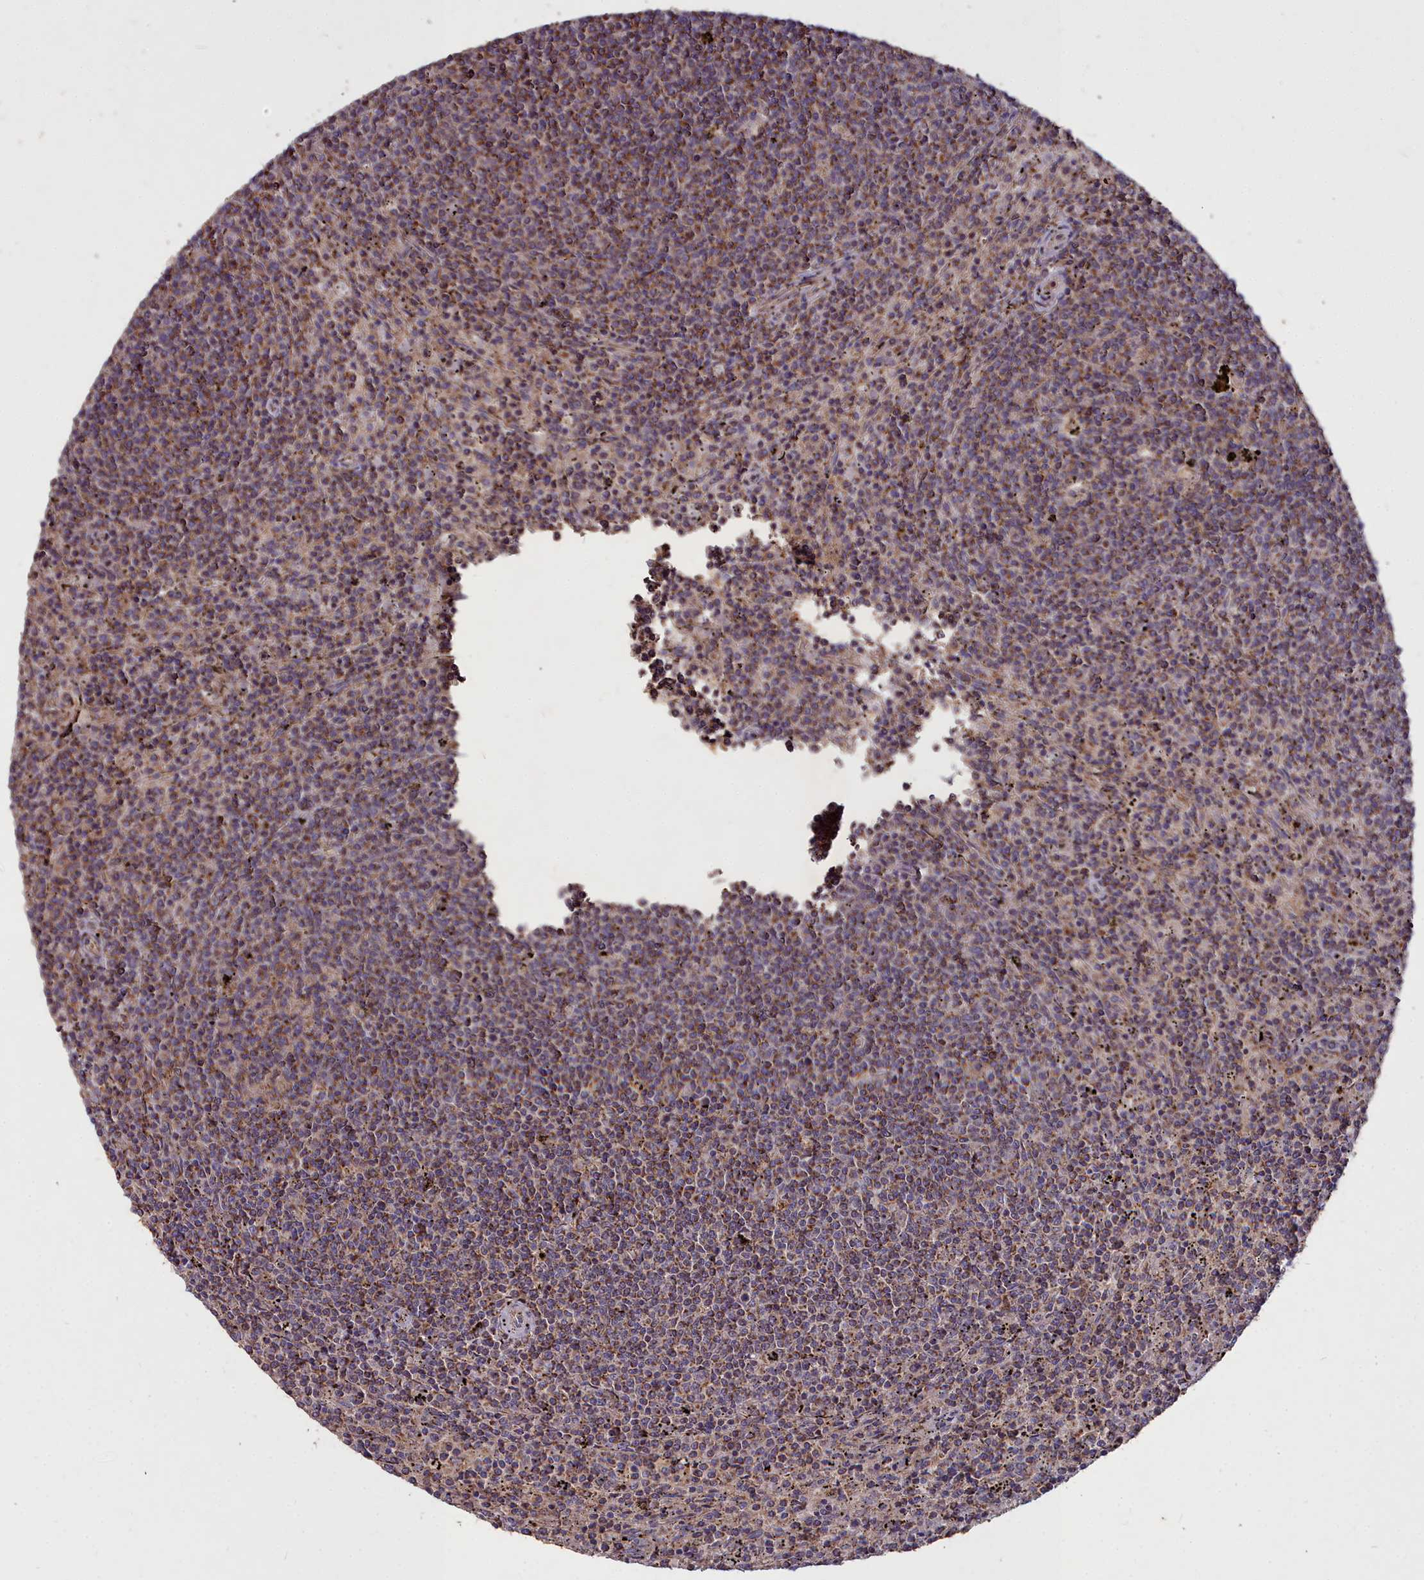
{"staining": {"intensity": "moderate", "quantity": ">75%", "location": "cytoplasmic/membranous"}, "tissue": "lymphoma", "cell_type": "Tumor cells", "image_type": "cancer", "snomed": [{"axis": "morphology", "description": "Malignant lymphoma, non-Hodgkin's type, Low grade"}, {"axis": "topography", "description": "Spleen"}], "caption": "IHC histopathology image of neoplastic tissue: human lymphoma stained using immunohistochemistry demonstrates medium levels of moderate protein expression localized specifically in the cytoplasmic/membranous of tumor cells, appearing as a cytoplasmic/membranous brown color.", "gene": "COX11", "patient": {"sex": "female", "age": 50}}